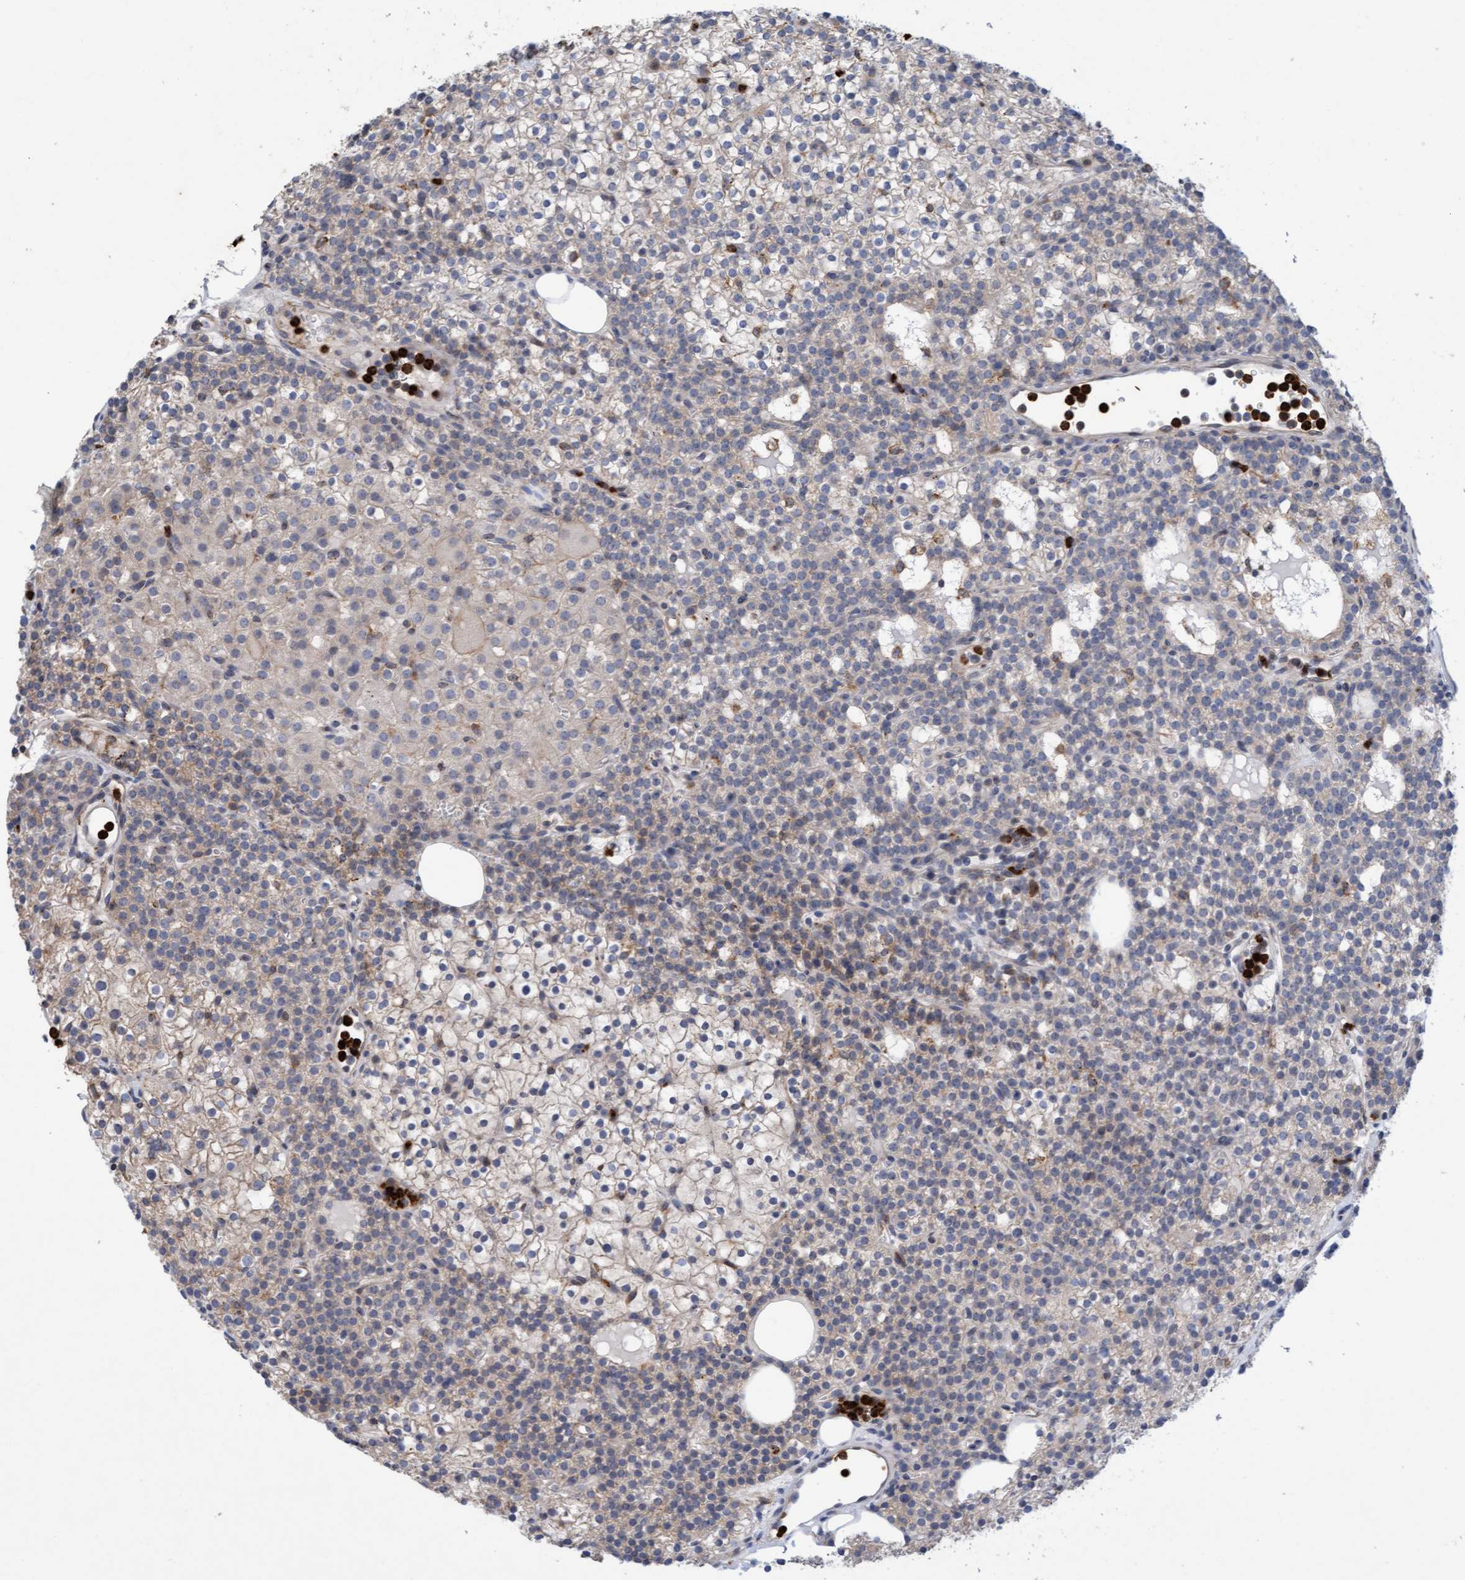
{"staining": {"intensity": "weak", "quantity": "<25%", "location": "cytoplasmic/membranous"}, "tissue": "parathyroid gland", "cell_type": "Glandular cells", "image_type": "normal", "snomed": [{"axis": "morphology", "description": "Normal tissue, NOS"}, {"axis": "morphology", "description": "Adenoma, NOS"}, {"axis": "topography", "description": "Parathyroid gland"}], "caption": "This is an immunohistochemistry image of unremarkable human parathyroid gland. There is no staining in glandular cells.", "gene": "MMP8", "patient": {"sex": "female", "age": 74}}